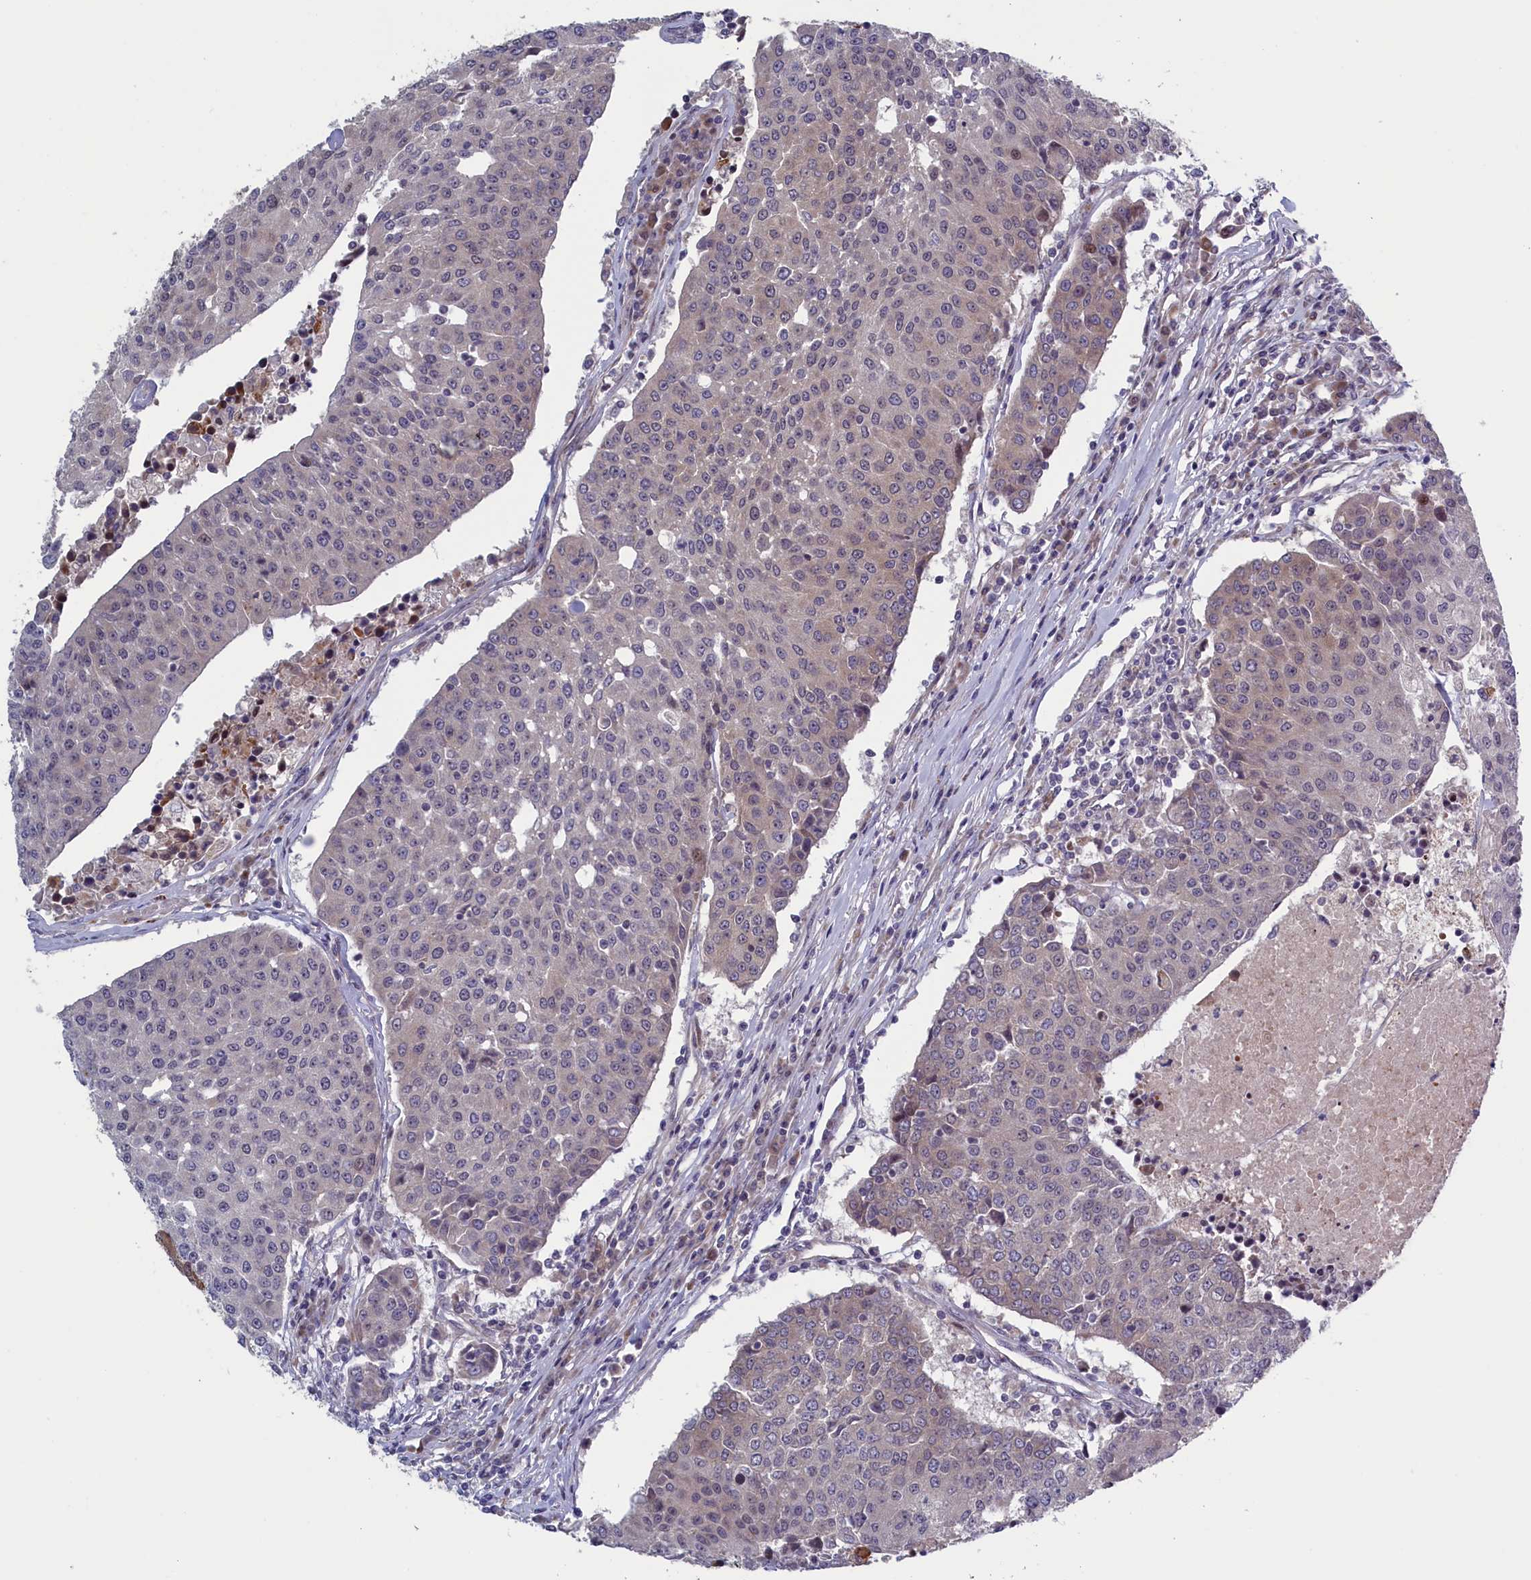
{"staining": {"intensity": "negative", "quantity": "none", "location": "none"}, "tissue": "urothelial cancer", "cell_type": "Tumor cells", "image_type": "cancer", "snomed": [{"axis": "morphology", "description": "Urothelial carcinoma, High grade"}, {"axis": "topography", "description": "Urinary bladder"}], "caption": "Immunohistochemistry (IHC) of urothelial carcinoma (high-grade) displays no expression in tumor cells.", "gene": "LSG1", "patient": {"sex": "female", "age": 85}}